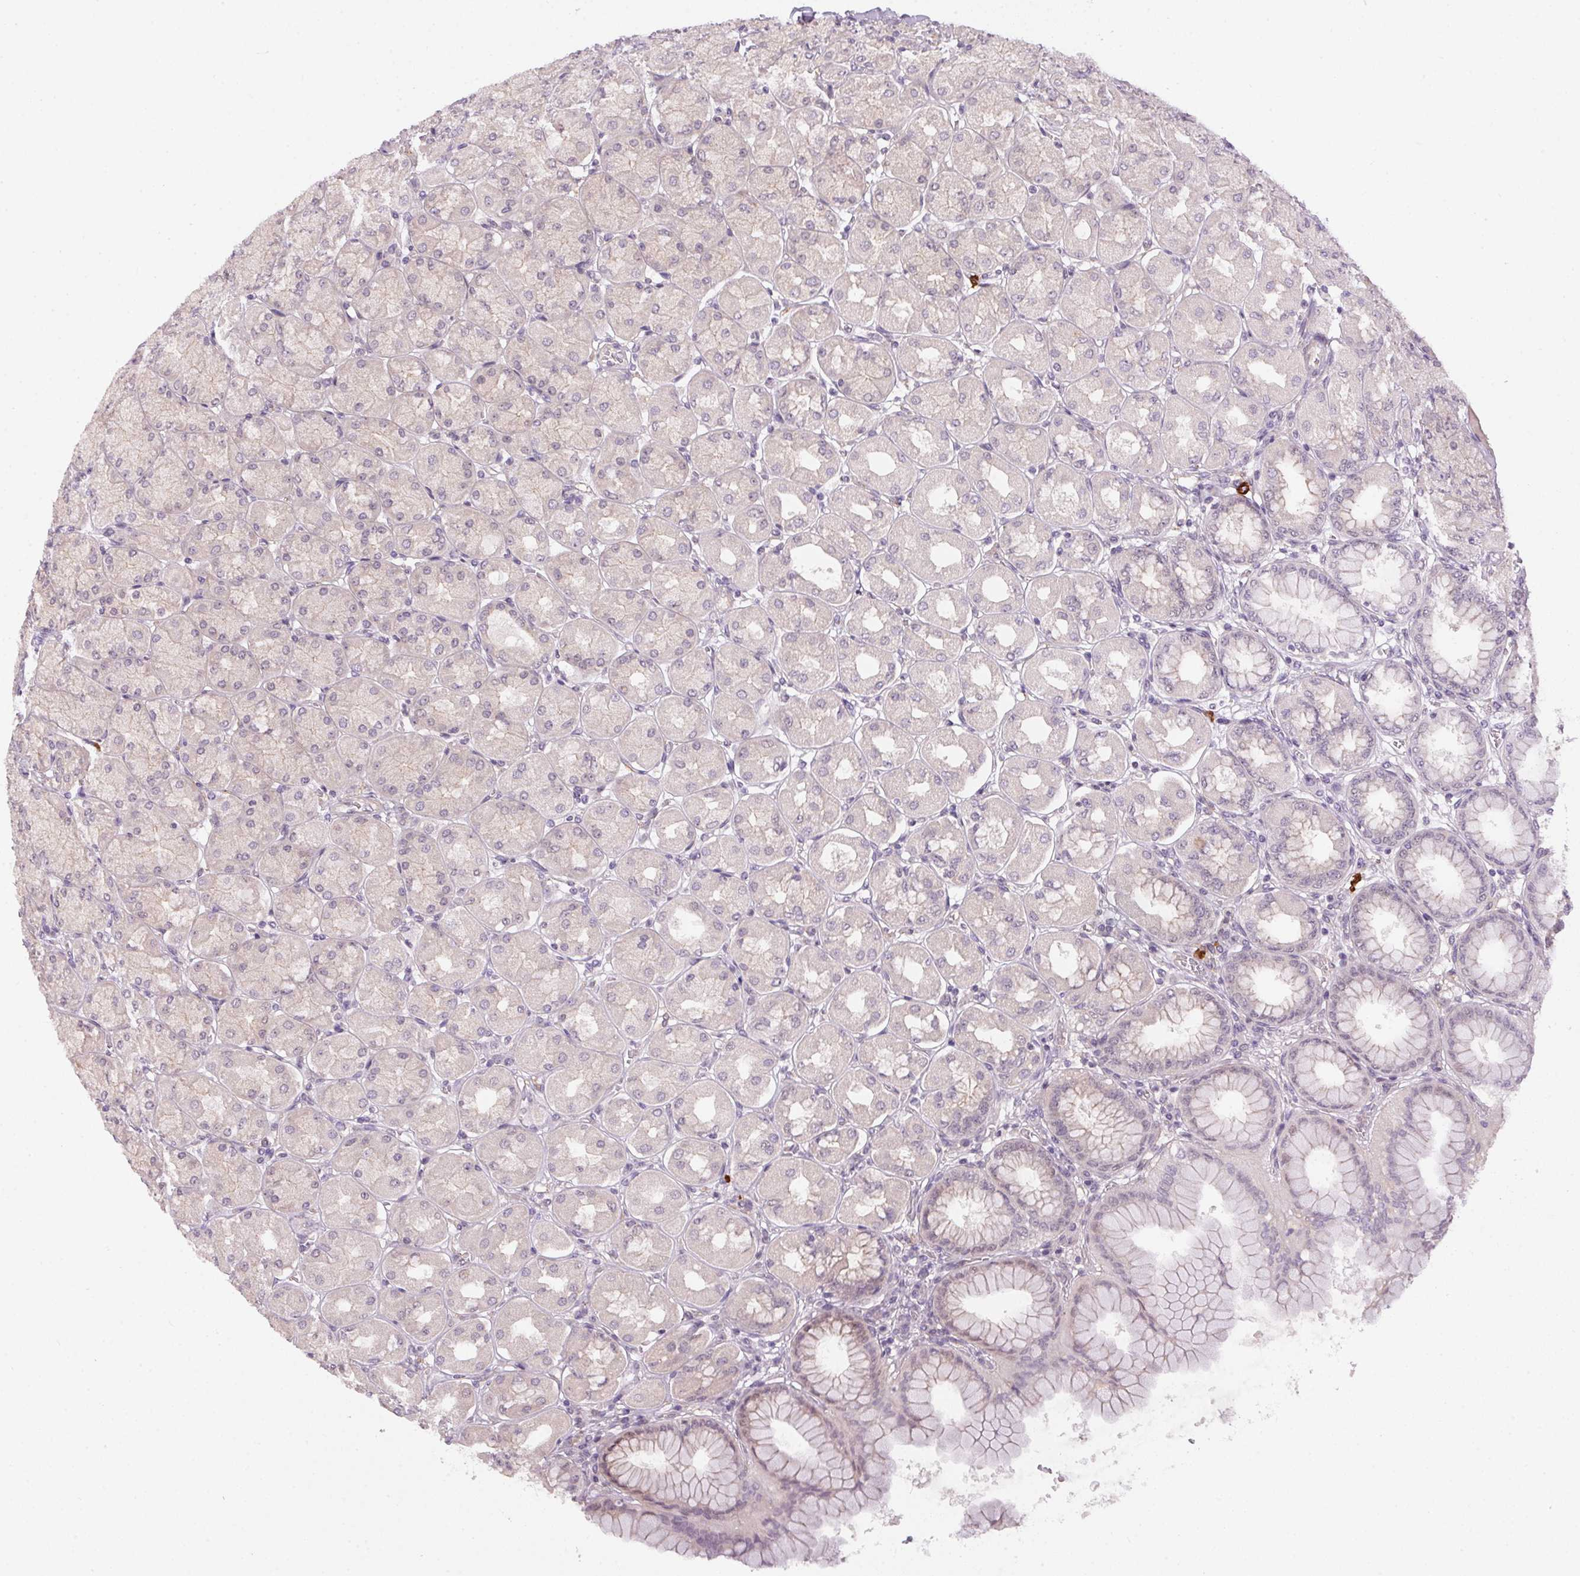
{"staining": {"intensity": "negative", "quantity": "none", "location": "none"}, "tissue": "stomach", "cell_type": "Glandular cells", "image_type": "normal", "snomed": [{"axis": "morphology", "description": "Normal tissue, NOS"}, {"axis": "topography", "description": "Stomach, upper"}], "caption": "Stomach stained for a protein using immunohistochemistry reveals no expression glandular cells.", "gene": "CFAP92", "patient": {"sex": "female", "age": 56}}